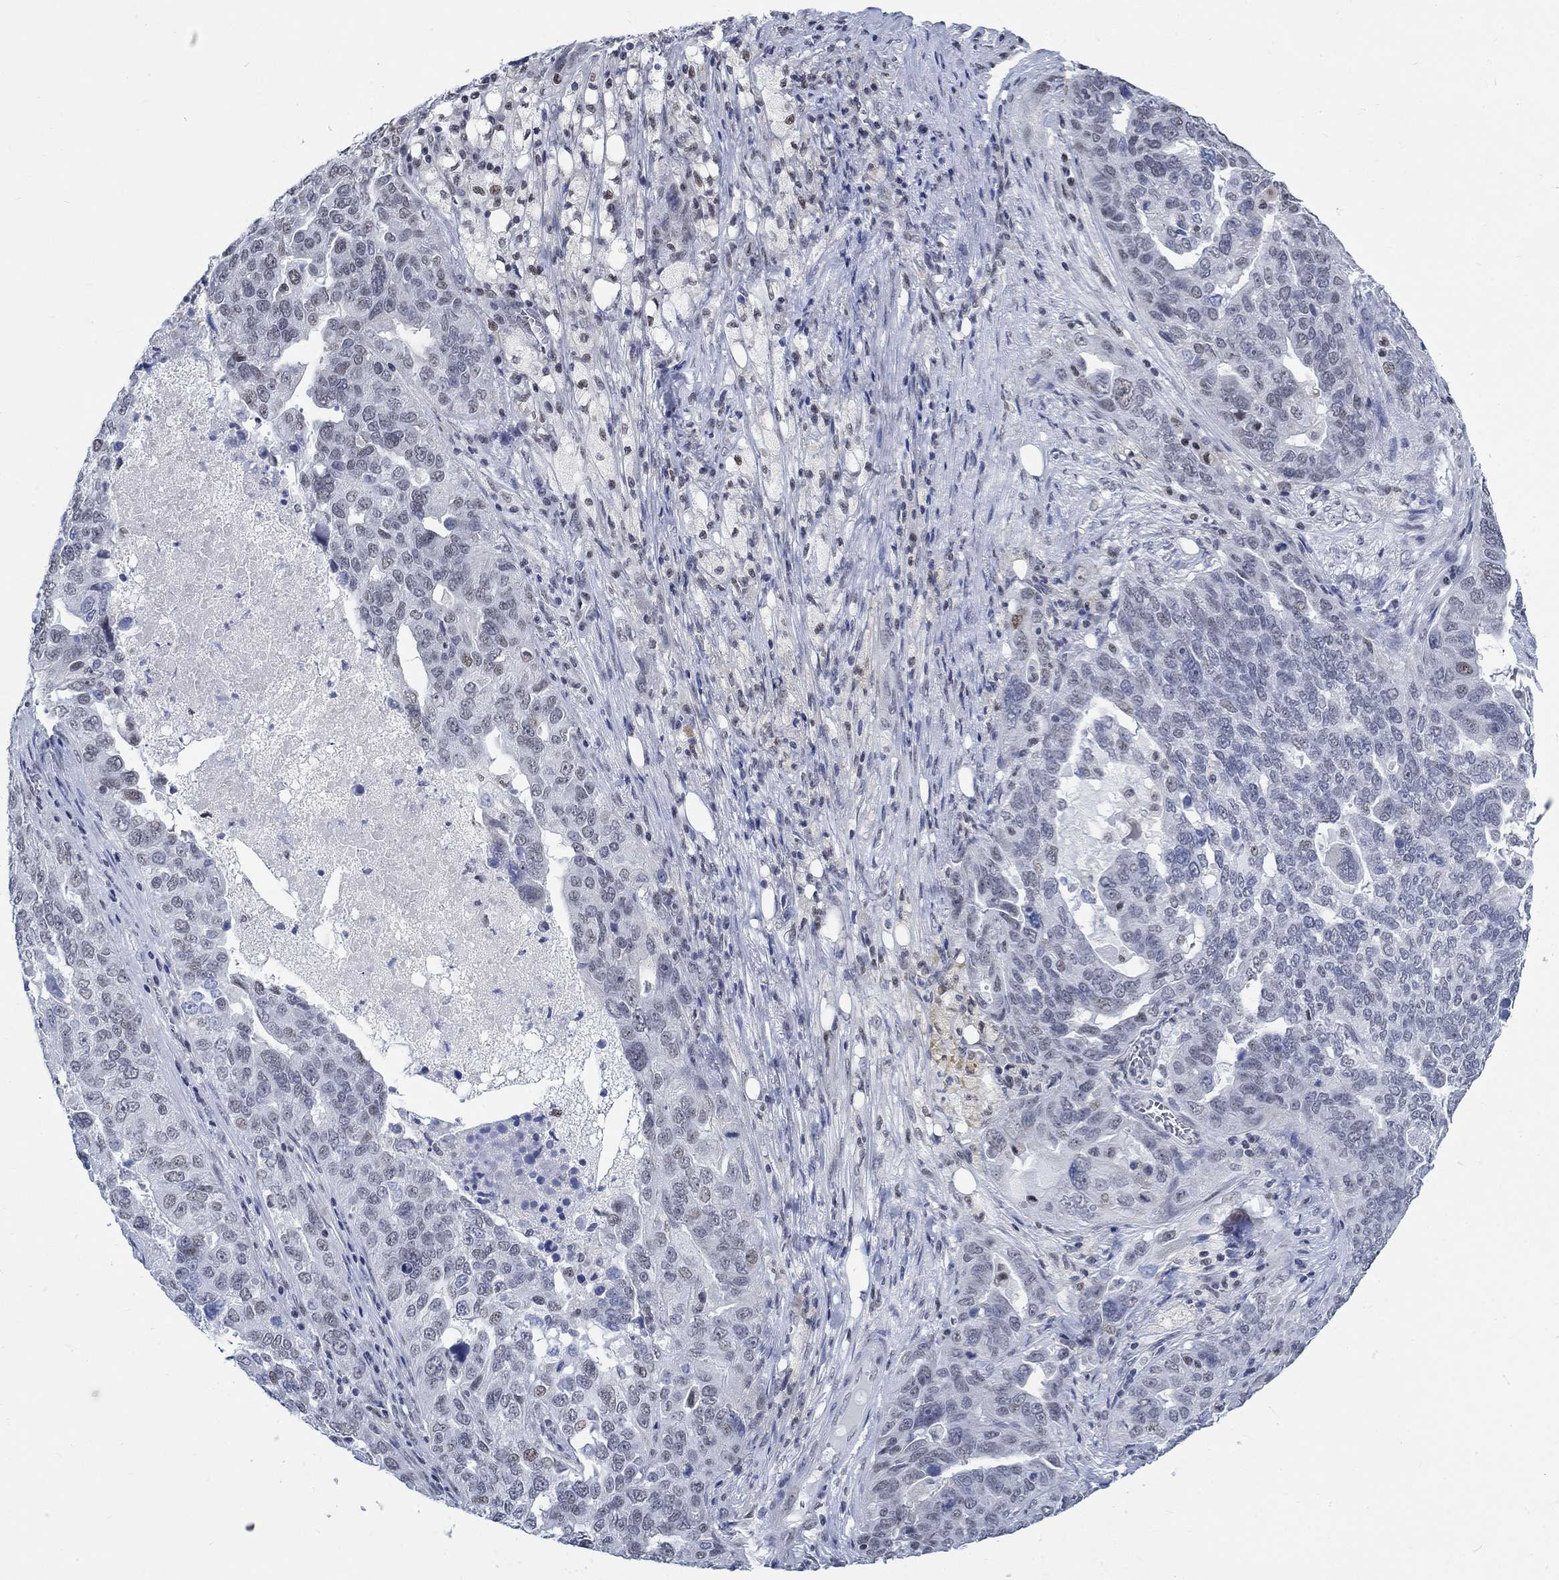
{"staining": {"intensity": "negative", "quantity": "none", "location": "none"}, "tissue": "ovarian cancer", "cell_type": "Tumor cells", "image_type": "cancer", "snomed": [{"axis": "morphology", "description": "Carcinoma, endometroid"}, {"axis": "topography", "description": "Soft tissue"}, {"axis": "topography", "description": "Ovary"}], "caption": "Tumor cells are negative for protein expression in human ovarian cancer (endometroid carcinoma).", "gene": "KCNH8", "patient": {"sex": "female", "age": 52}}